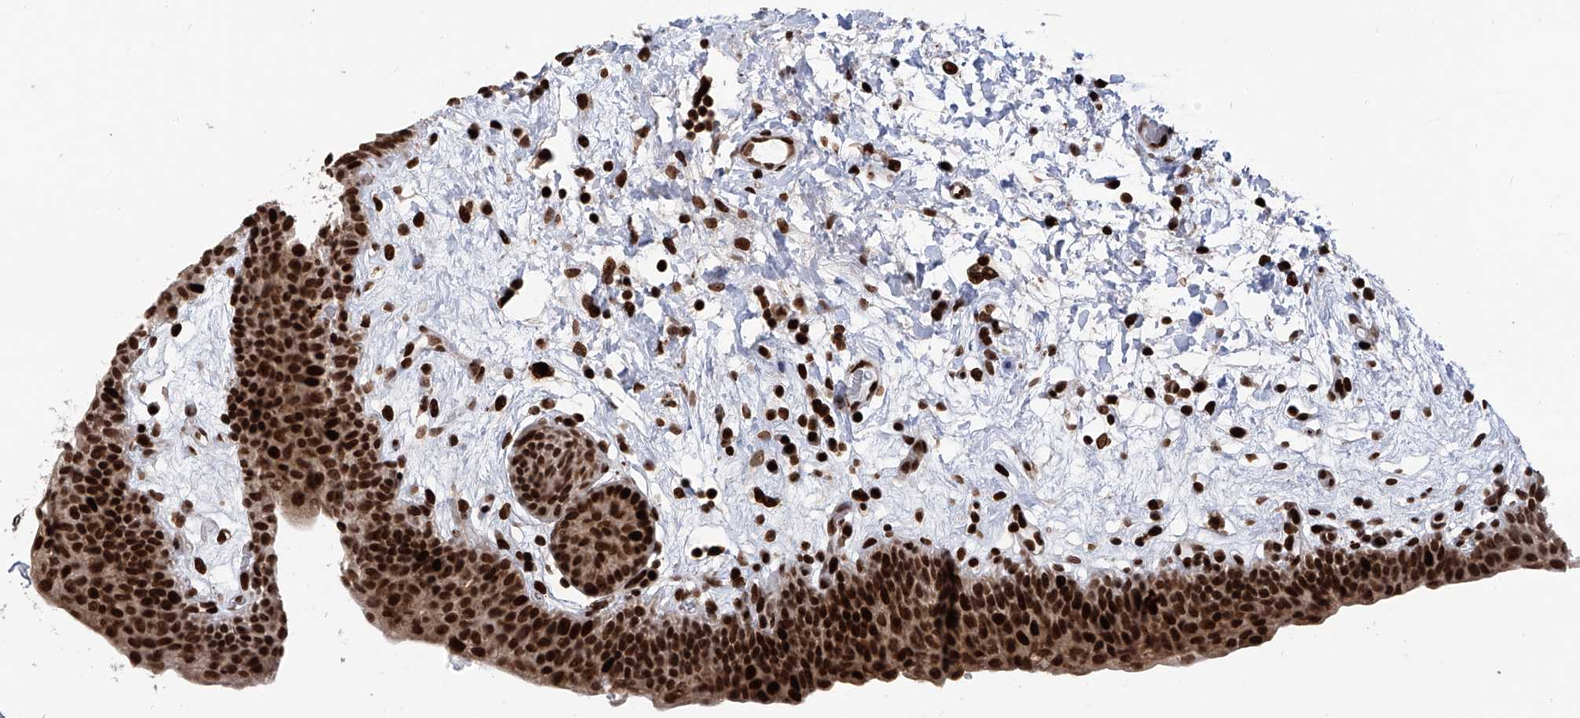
{"staining": {"intensity": "strong", "quantity": ">75%", "location": "nuclear"}, "tissue": "urinary bladder", "cell_type": "Urothelial cells", "image_type": "normal", "snomed": [{"axis": "morphology", "description": "Normal tissue, NOS"}, {"axis": "topography", "description": "Urinary bladder"}], "caption": "A high-resolution image shows IHC staining of benign urinary bladder, which demonstrates strong nuclear staining in about >75% of urothelial cells.", "gene": "PAK1IP1", "patient": {"sex": "male", "age": 83}}